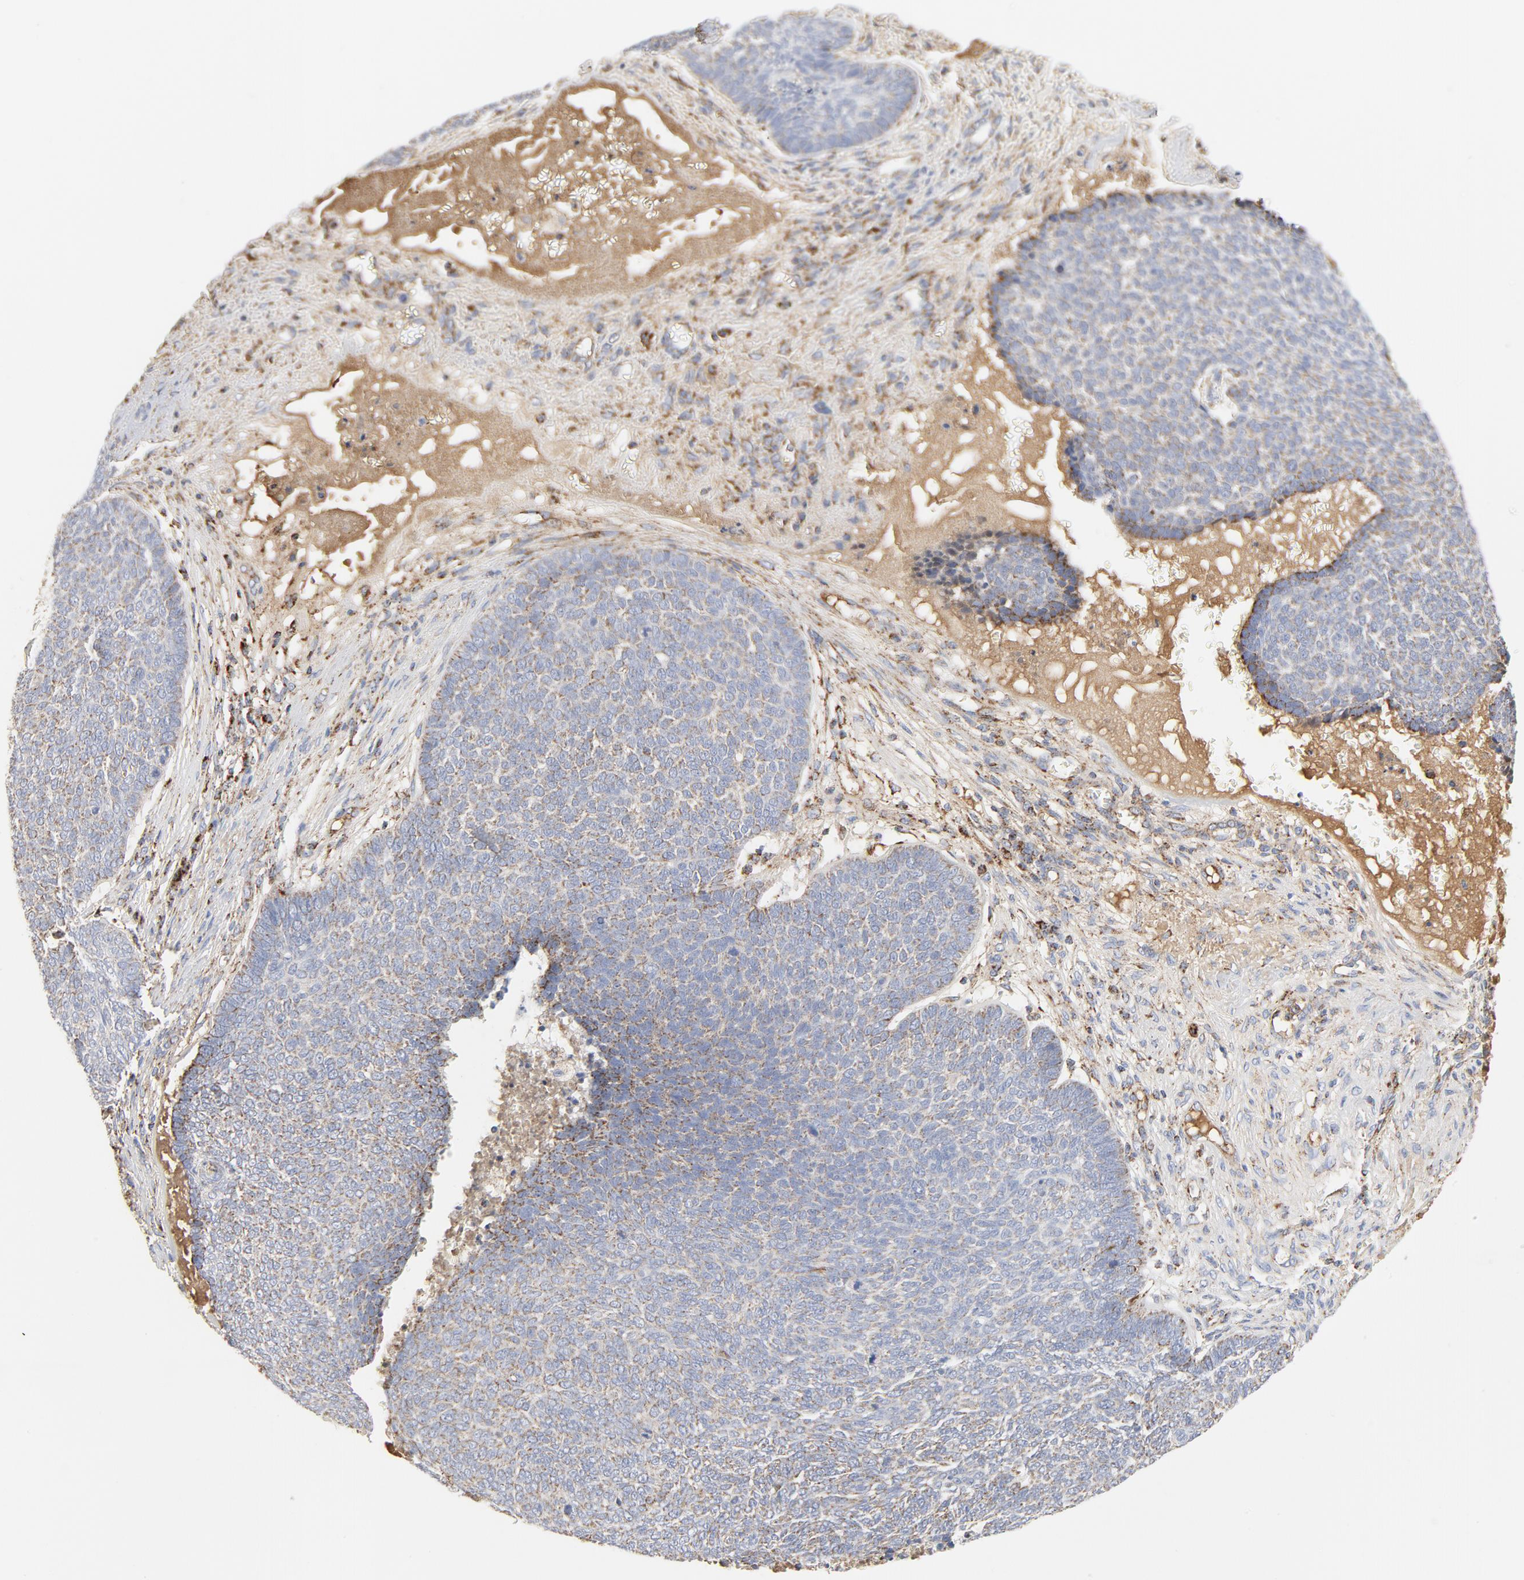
{"staining": {"intensity": "weak", "quantity": "25%-75%", "location": "cytoplasmic/membranous"}, "tissue": "skin cancer", "cell_type": "Tumor cells", "image_type": "cancer", "snomed": [{"axis": "morphology", "description": "Basal cell carcinoma"}, {"axis": "topography", "description": "Skin"}], "caption": "About 25%-75% of tumor cells in human basal cell carcinoma (skin) reveal weak cytoplasmic/membranous protein staining as visualized by brown immunohistochemical staining.", "gene": "PCNX4", "patient": {"sex": "male", "age": 84}}